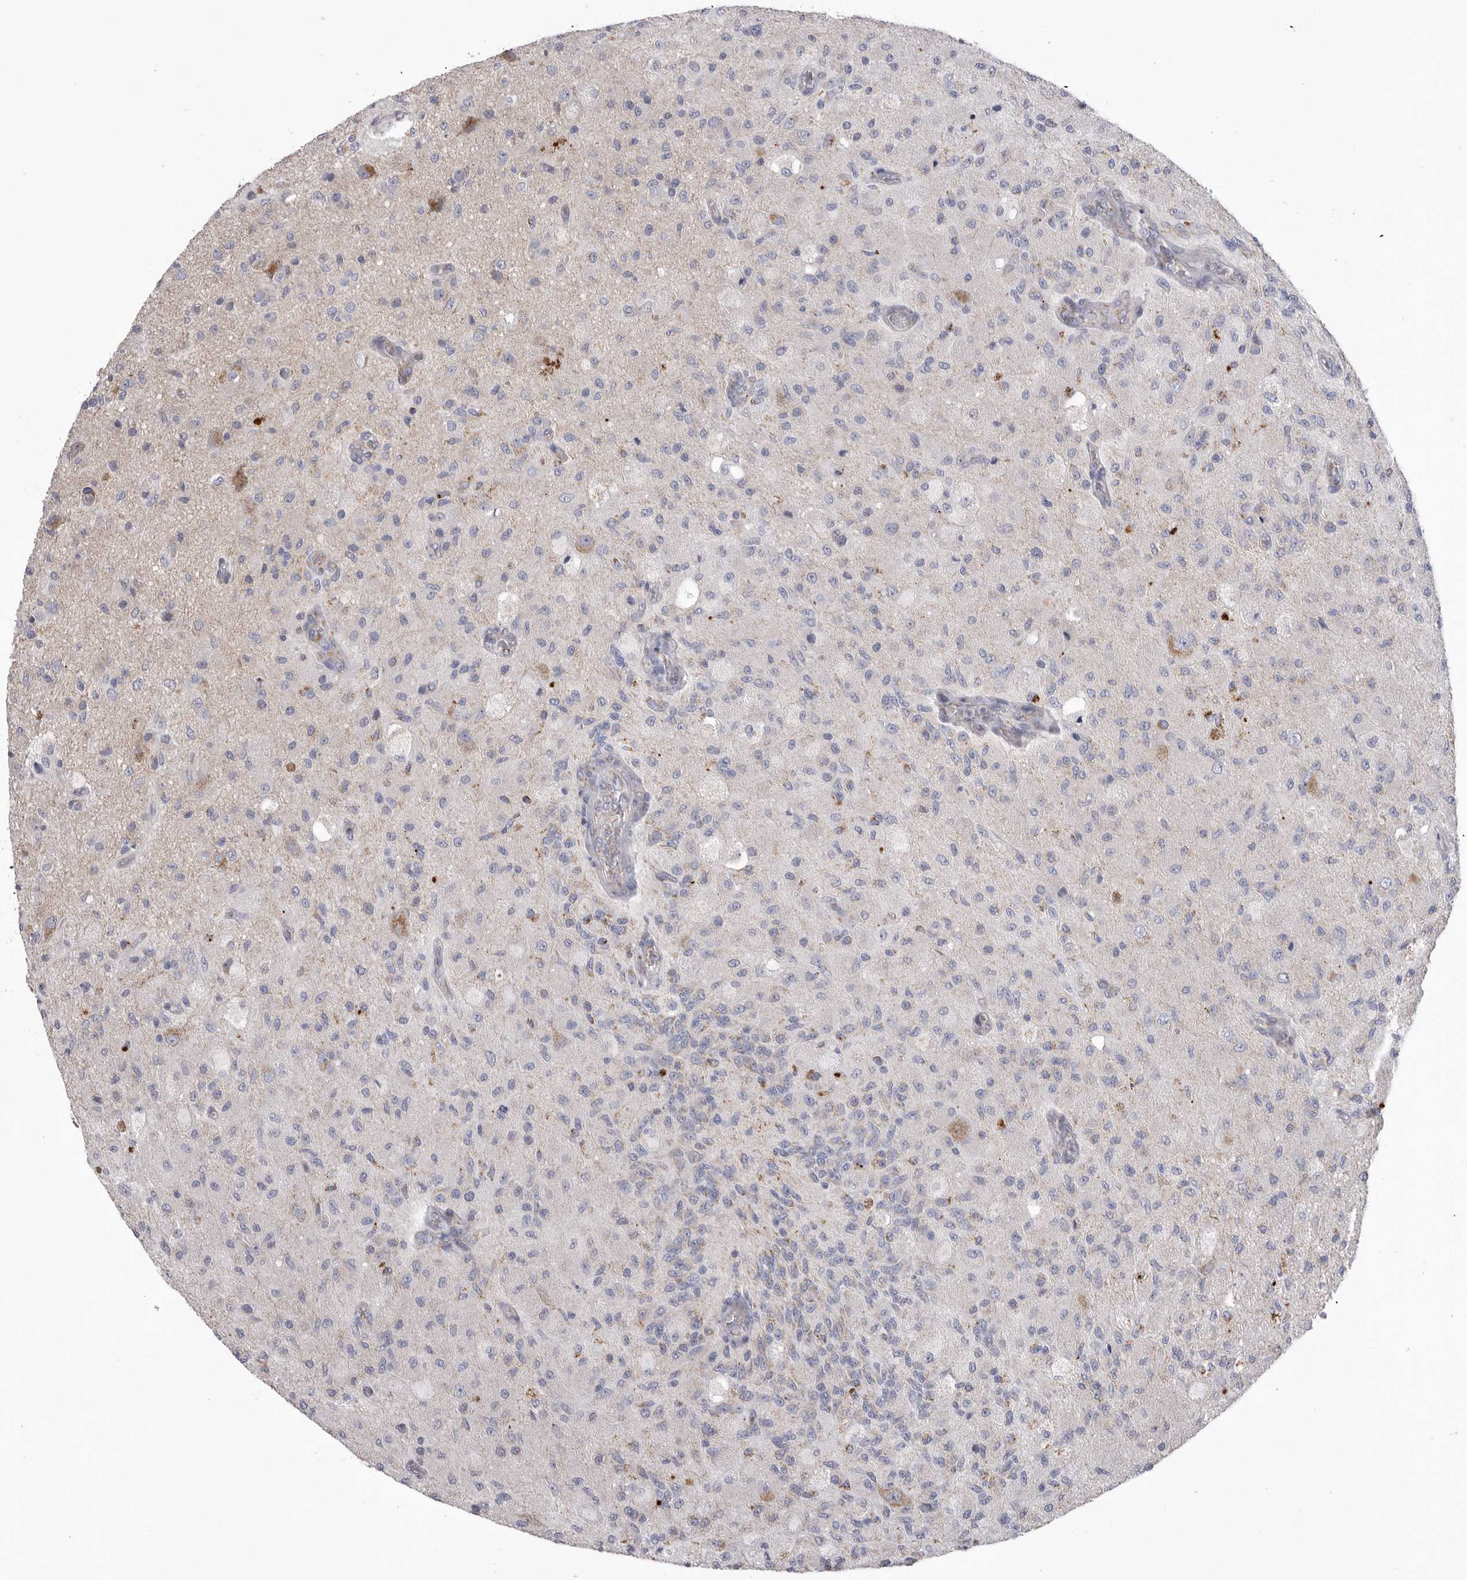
{"staining": {"intensity": "negative", "quantity": "none", "location": "none"}, "tissue": "glioma", "cell_type": "Tumor cells", "image_type": "cancer", "snomed": [{"axis": "morphology", "description": "Normal tissue, NOS"}, {"axis": "morphology", "description": "Glioma, malignant, High grade"}, {"axis": "topography", "description": "Cerebral cortex"}], "caption": "High power microscopy micrograph of an IHC photomicrograph of glioma, revealing no significant positivity in tumor cells.", "gene": "VDAC3", "patient": {"sex": "male", "age": 77}}